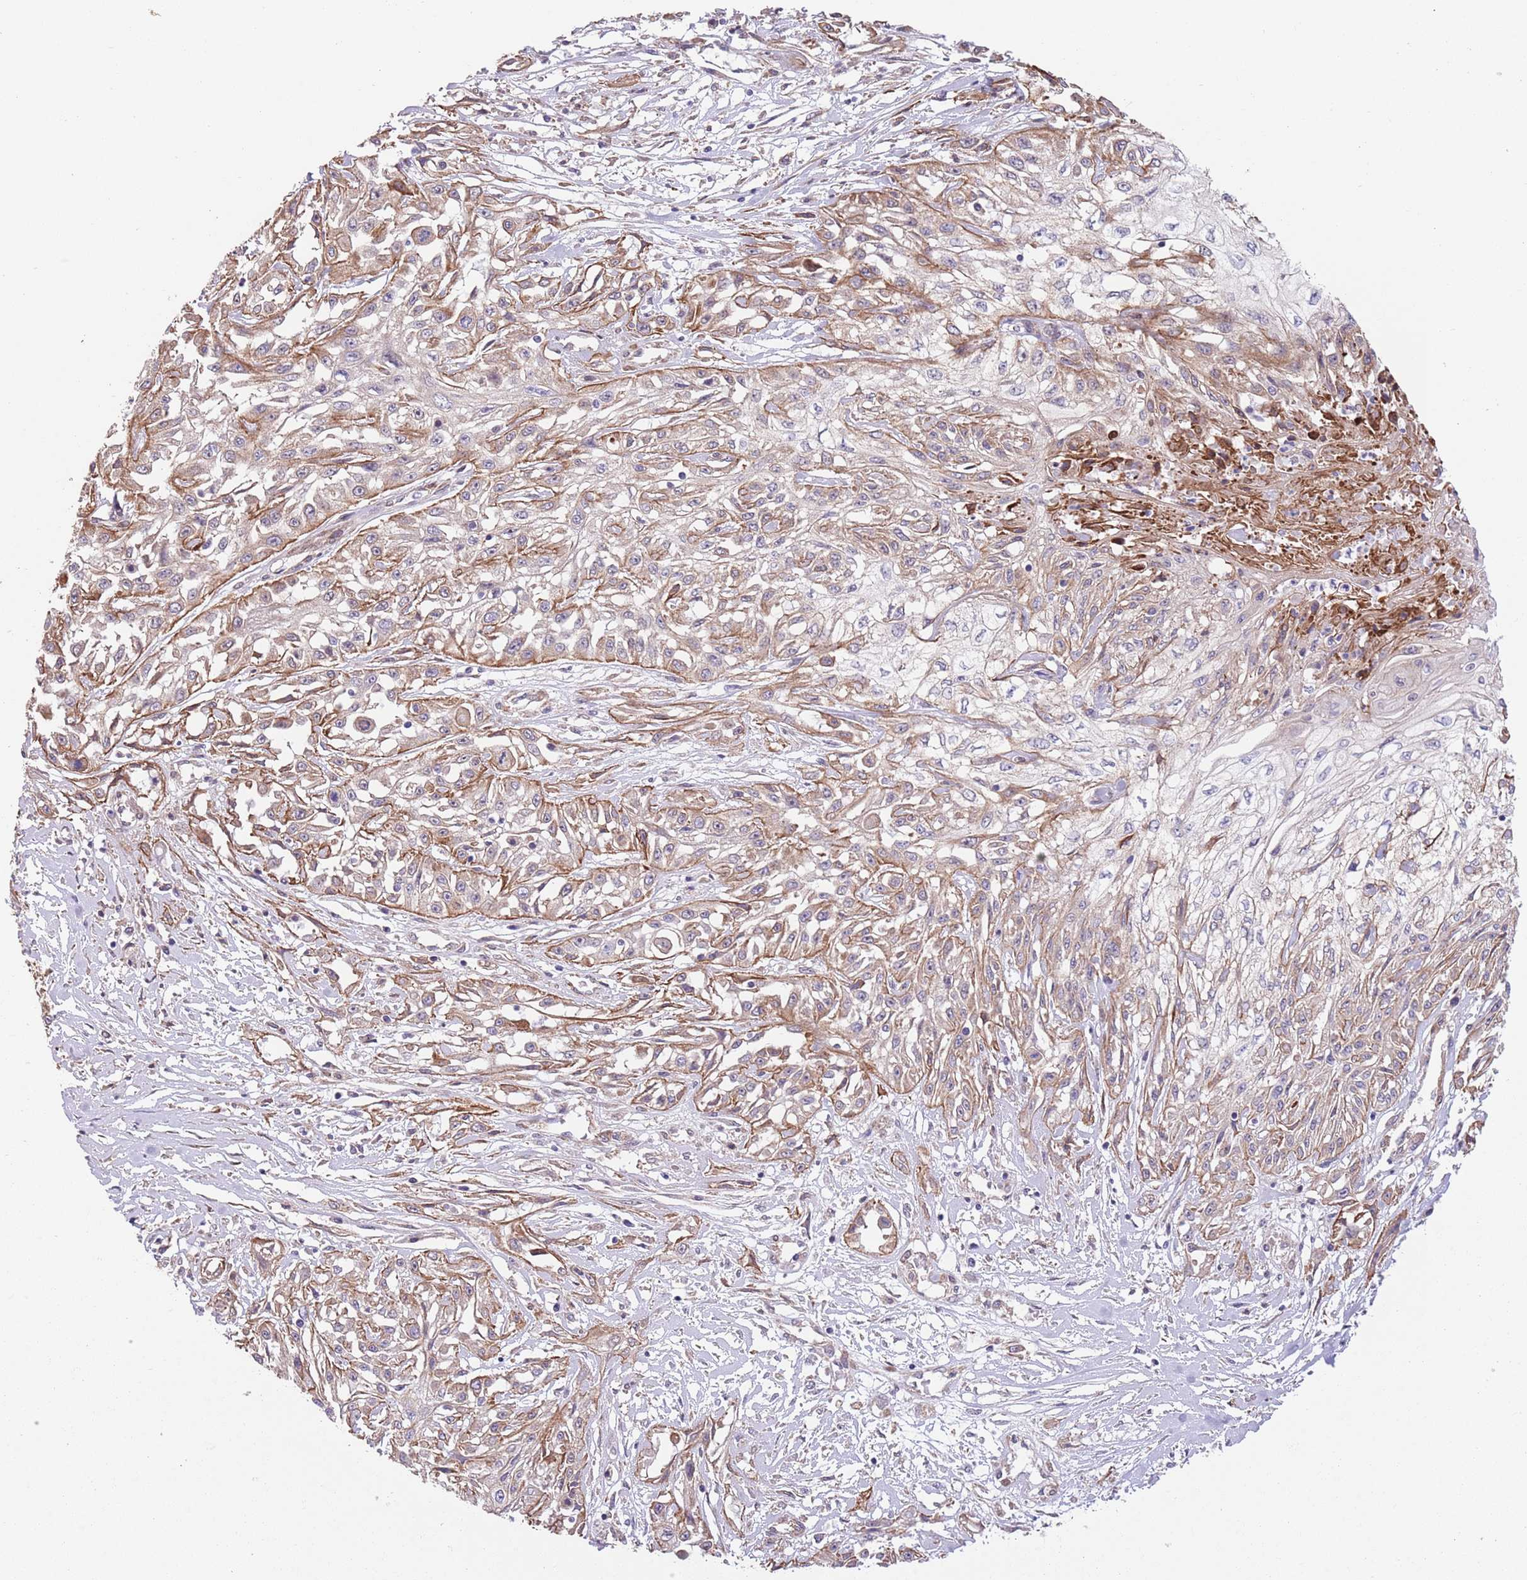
{"staining": {"intensity": "moderate", "quantity": "25%-75%", "location": "cytoplasmic/membranous"}, "tissue": "skin cancer", "cell_type": "Tumor cells", "image_type": "cancer", "snomed": [{"axis": "morphology", "description": "Squamous cell carcinoma, NOS"}, {"axis": "morphology", "description": "Squamous cell carcinoma, metastatic, NOS"}, {"axis": "topography", "description": "Skin"}, {"axis": "topography", "description": "Lymph node"}], "caption": "There is medium levels of moderate cytoplasmic/membranous staining in tumor cells of skin cancer (squamous cell carcinoma), as demonstrated by immunohistochemical staining (brown color).", "gene": "CREBZF", "patient": {"sex": "male", "age": 75}}